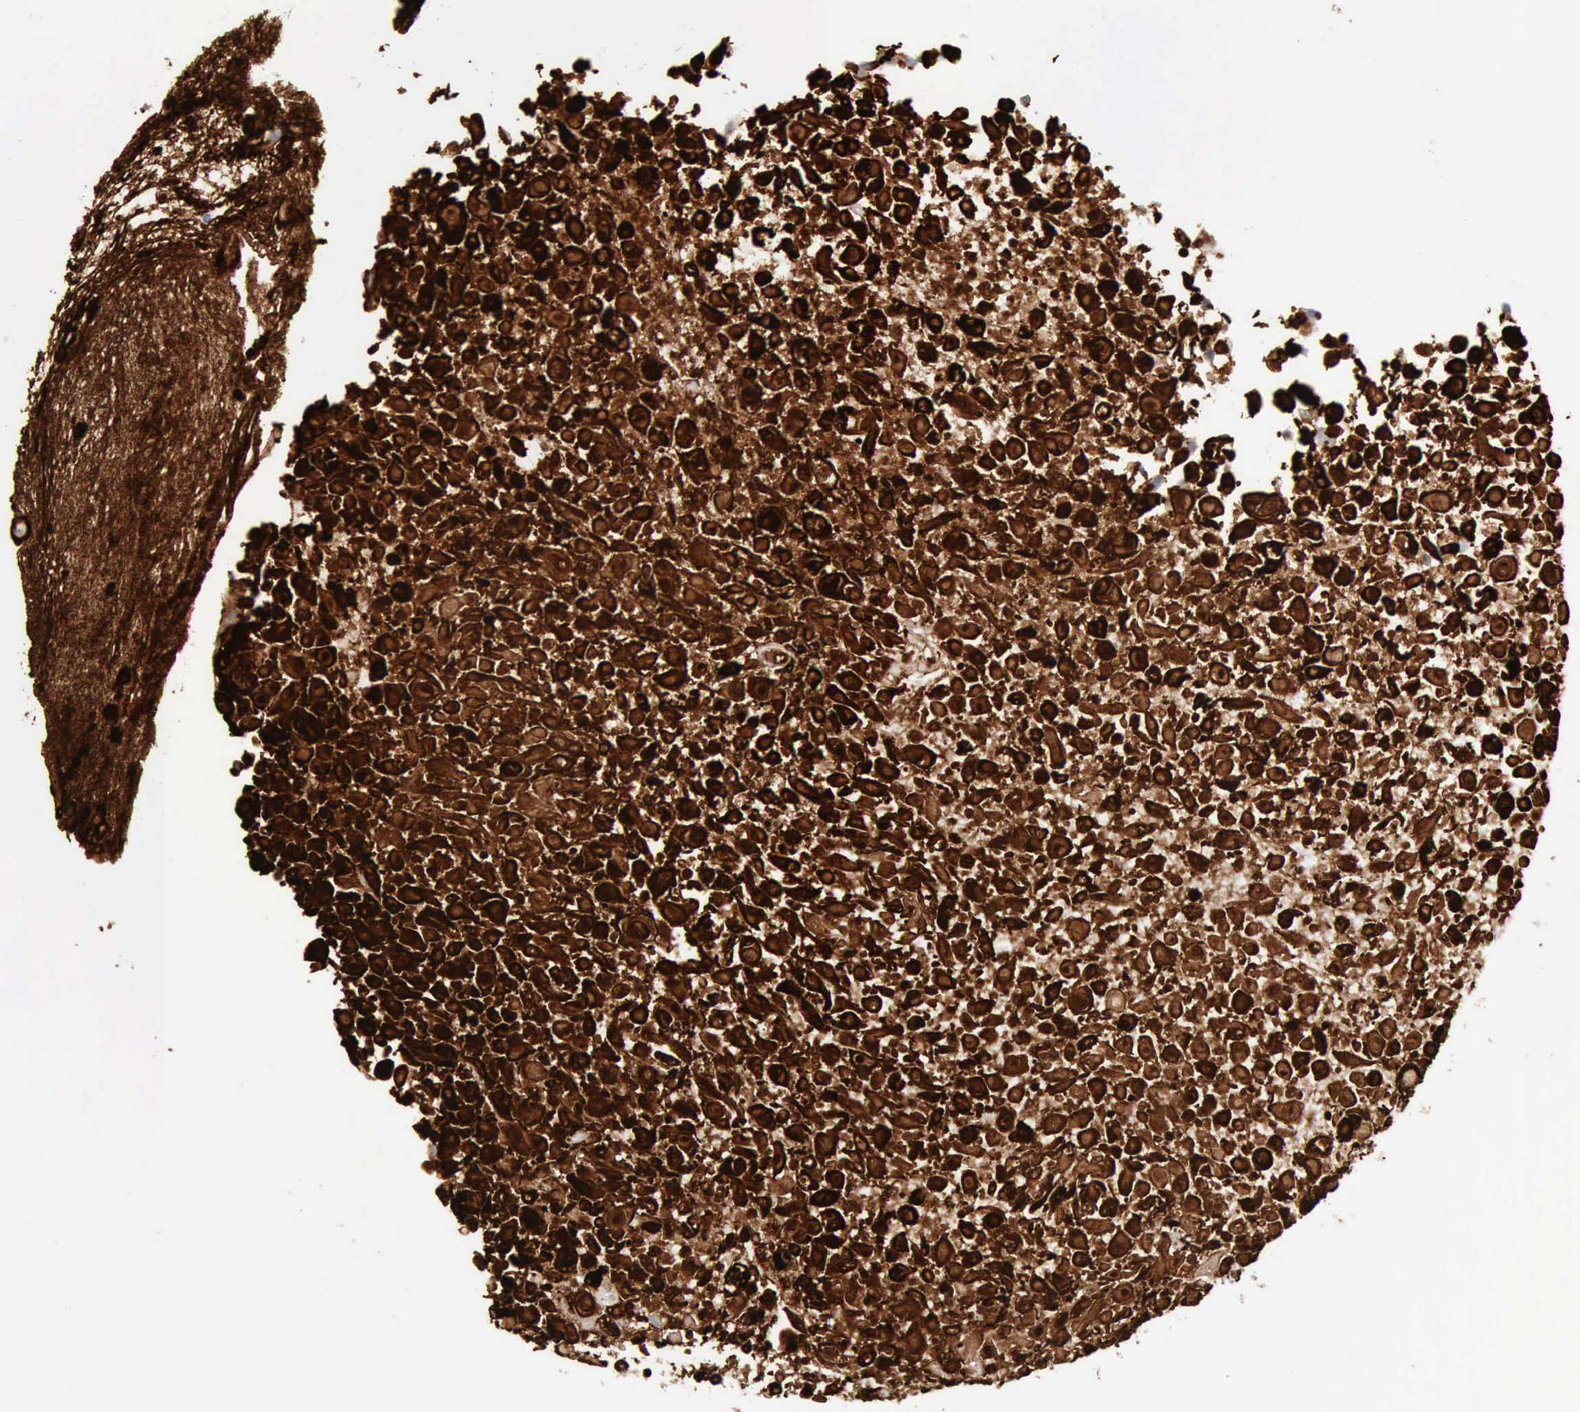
{"staining": {"intensity": "strong", "quantity": "25%-75%", "location": "cytoplasmic/membranous"}, "tissue": "urothelial cancer", "cell_type": "Tumor cells", "image_type": "cancer", "snomed": [{"axis": "morphology", "description": "Urothelial carcinoma, High grade"}, {"axis": "topography", "description": "Urinary bladder"}], "caption": "Strong cytoplasmic/membranous protein staining is appreciated in about 25%-75% of tumor cells in urothelial carcinoma (high-grade).", "gene": "C4BPA", "patient": {"sex": "male", "age": 56}}